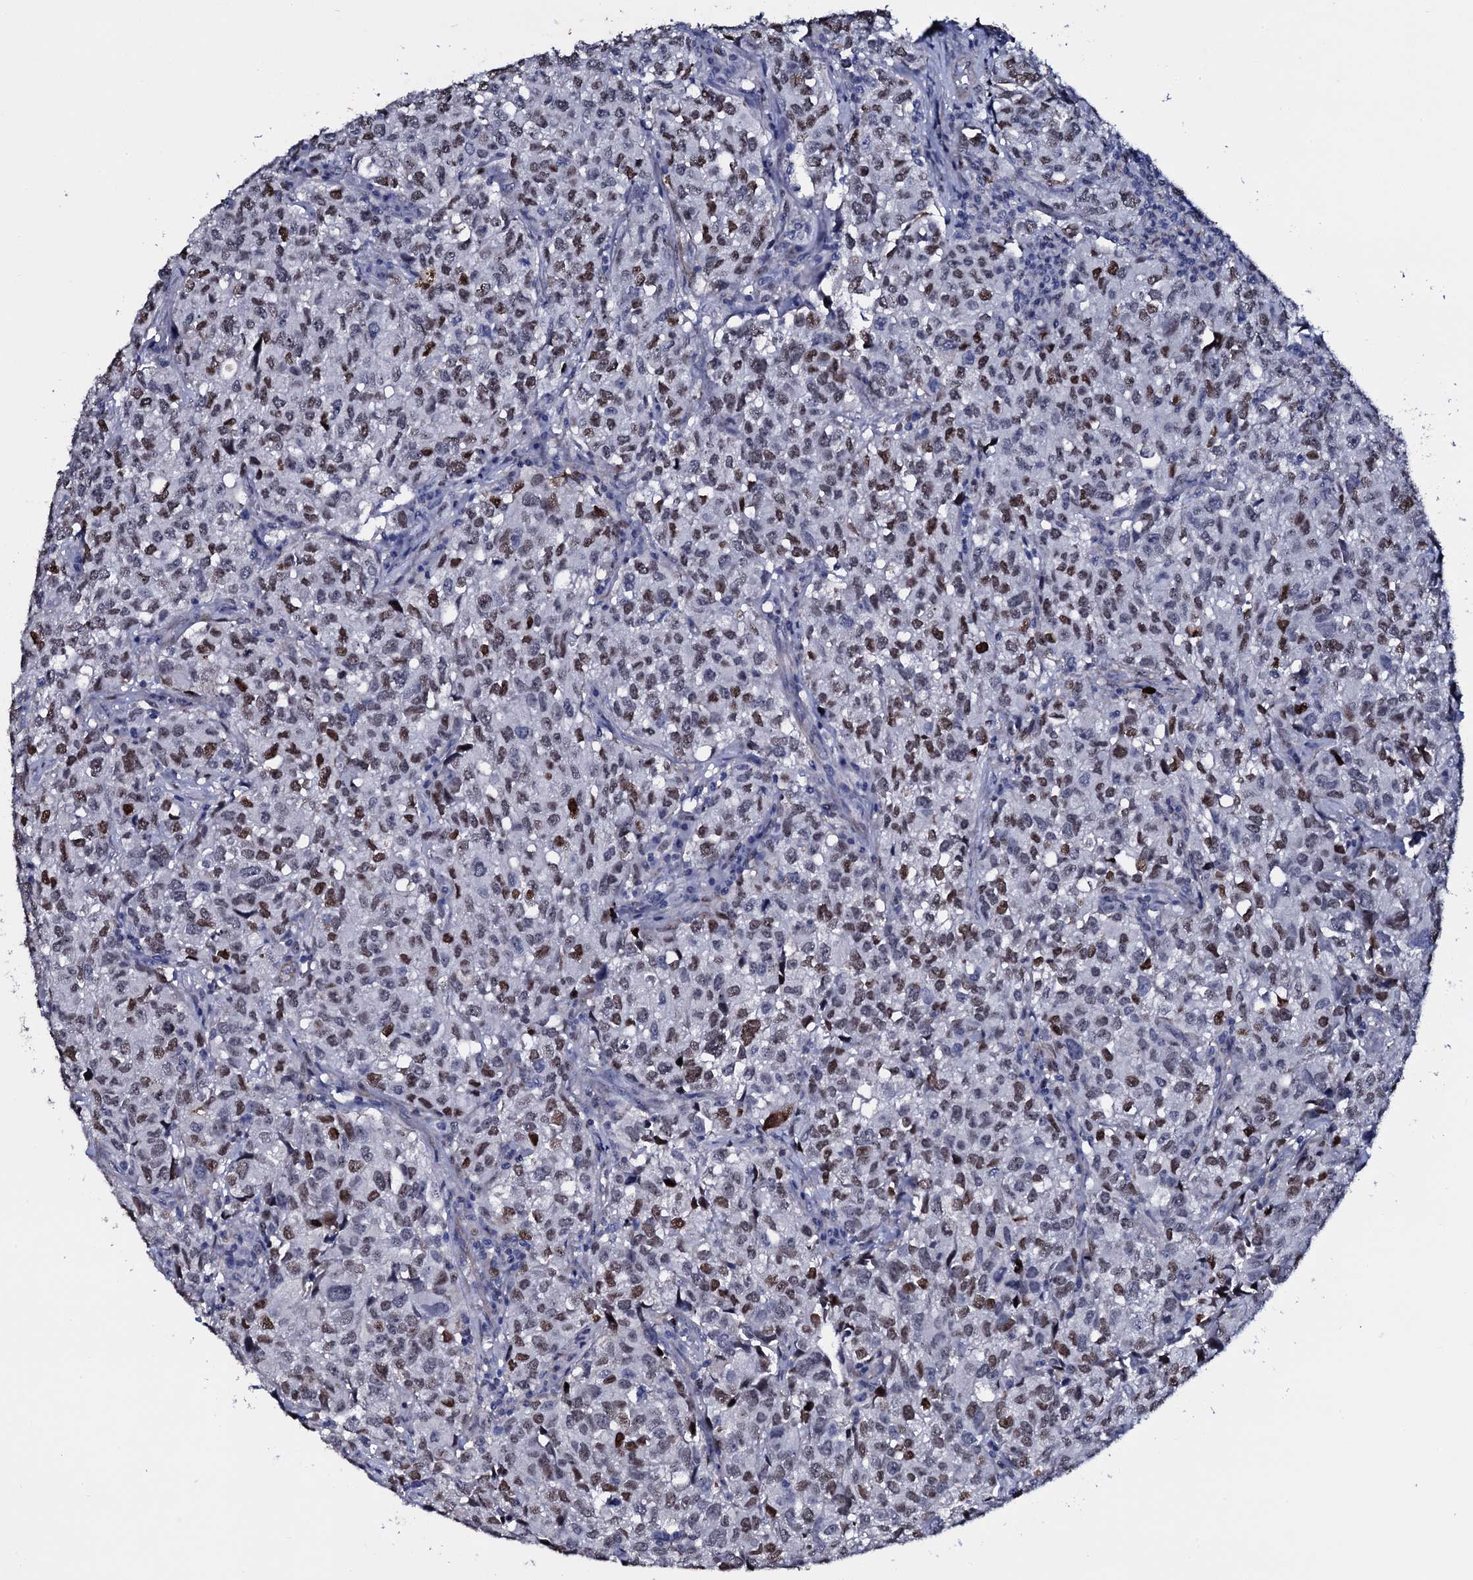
{"staining": {"intensity": "moderate", "quantity": "25%-75%", "location": "nuclear"}, "tissue": "urothelial cancer", "cell_type": "Tumor cells", "image_type": "cancer", "snomed": [{"axis": "morphology", "description": "Urothelial carcinoma, High grade"}, {"axis": "topography", "description": "Urinary bladder"}], "caption": "Tumor cells display moderate nuclear positivity in about 25%-75% of cells in urothelial carcinoma (high-grade).", "gene": "NPM2", "patient": {"sex": "female", "age": 75}}